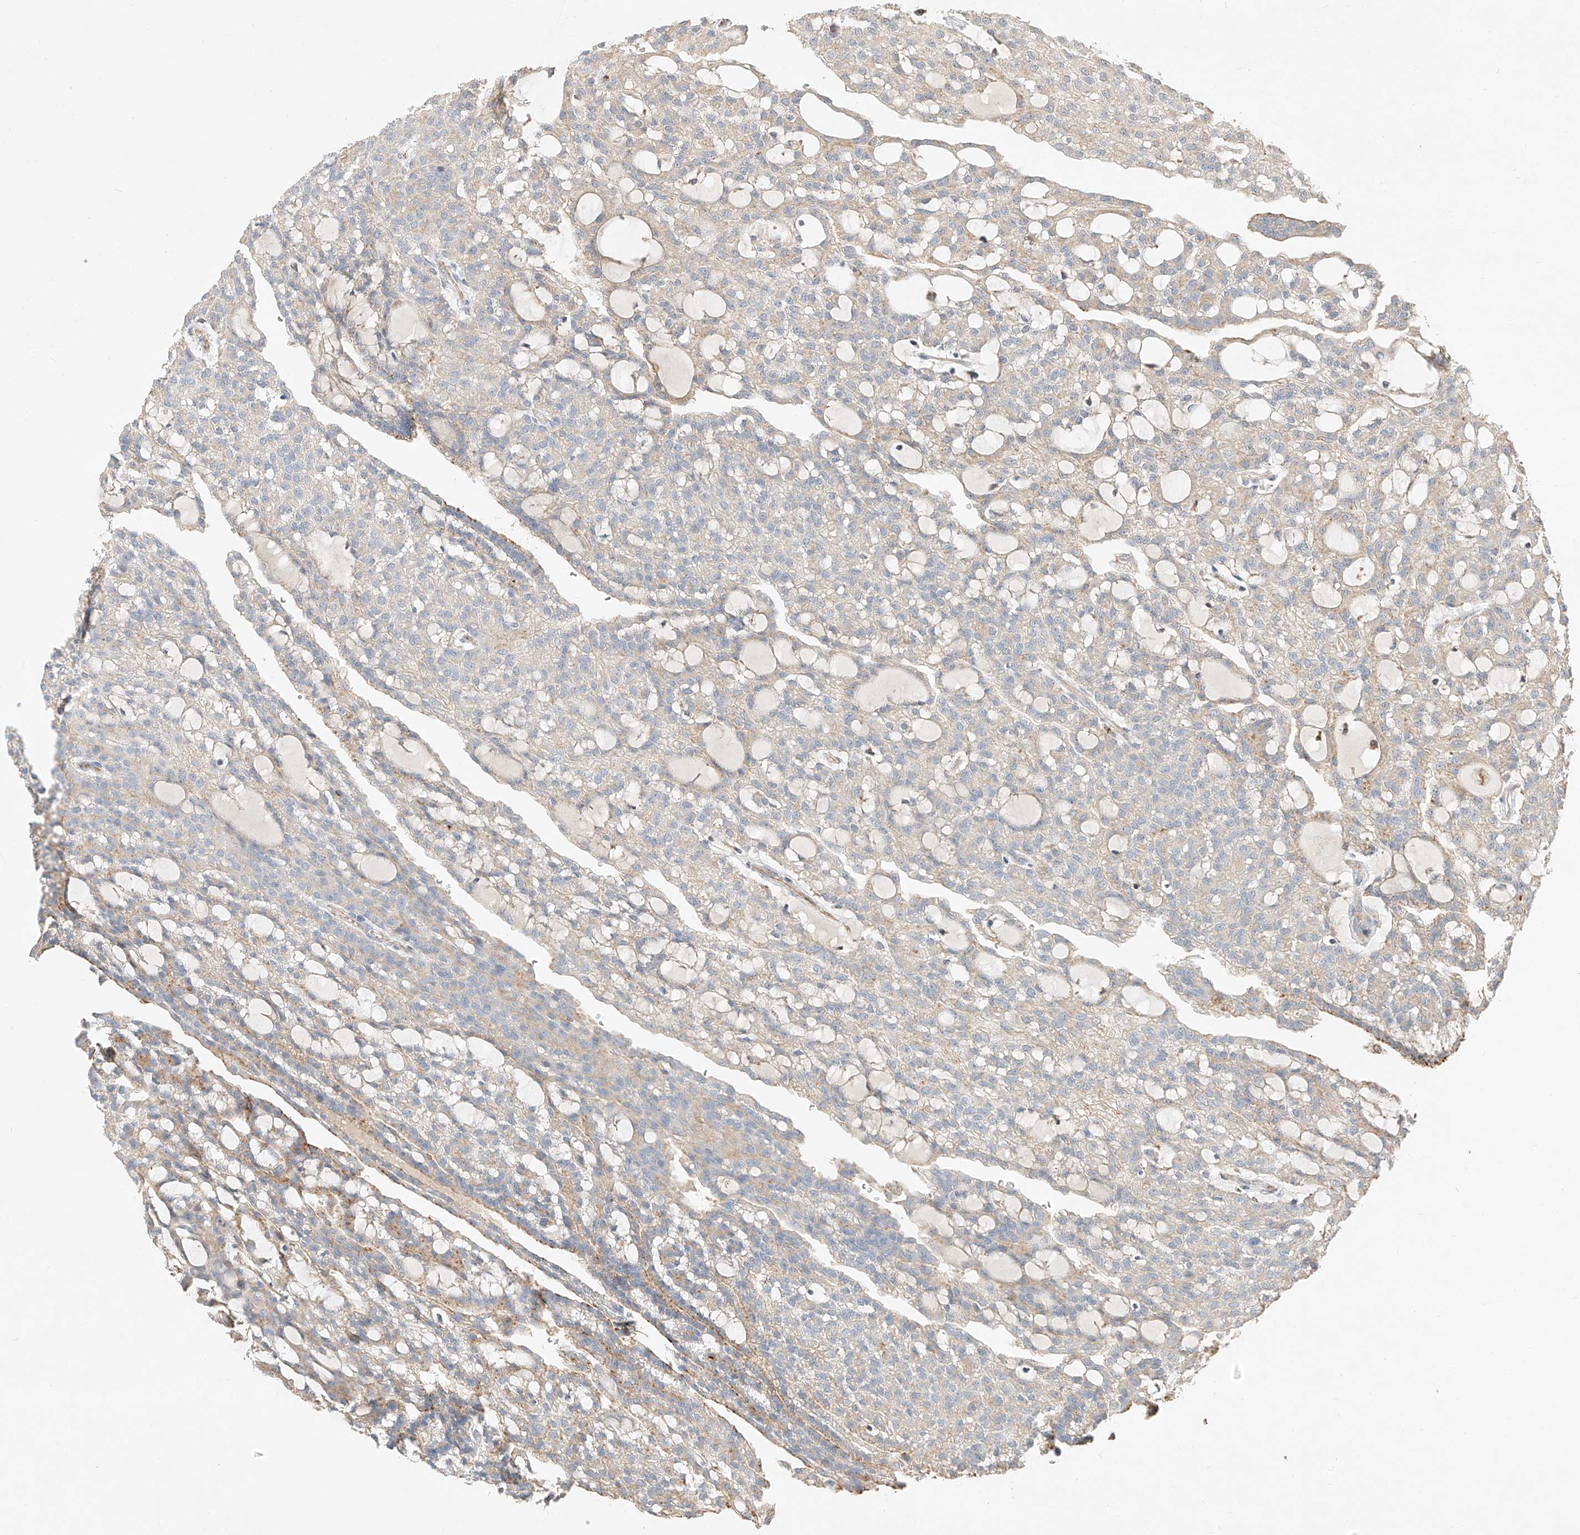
{"staining": {"intensity": "moderate", "quantity": "<25%", "location": "cytoplasmic/membranous"}, "tissue": "renal cancer", "cell_type": "Tumor cells", "image_type": "cancer", "snomed": [{"axis": "morphology", "description": "Adenocarcinoma, NOS"}, {"axis": "topography", "description": "Kidney"}], "caption": "Protein expression analysis of renal cancer reveals moderate cytoplasmic/membranous positivity in approximately <25% of tumor cells.", "gene": "SUSD6", "patient": {"sex": "male", "age": 63}}